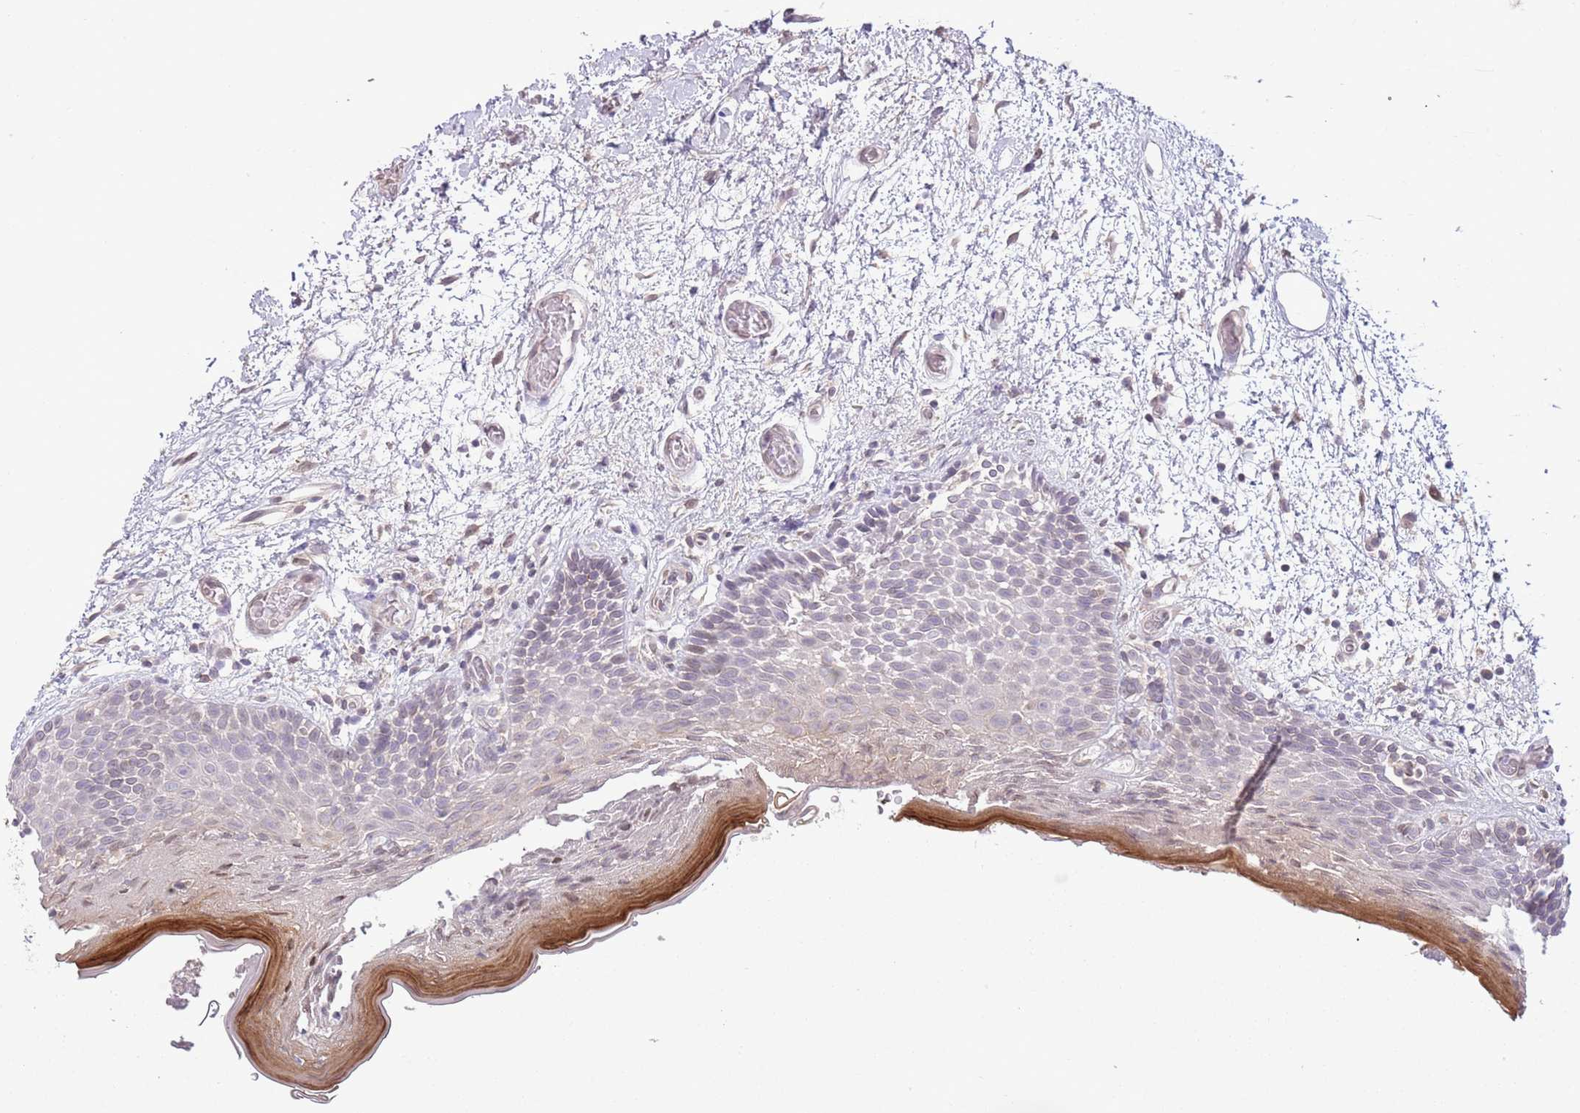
{"staining": {"intensity": "moderate", "quantity": "<25%", "location": "cytoplasmic/membranous,nuclear"}, "tissue": "oral mucosa", "cell_type": "Squamous epithelial cells", "image_type": "normal", "snomed": [{"axis": "morphology", "description": "Normal tissue, NOS"}, {"axis": "morphology", "description": "Squamous cell carcinoma, NOS"}, {"axis": "topography", "description": "Oral tissue"}, {"axis": "topography", "description": "Tounge, NOS"}, {"axis": "topography", "description": "Head-Neck"}], "caption": "Normal oral mucosa was stained to show a protein in brown. There is low levels of moderate cytoplasmic/membranous,nuclear positivity in about <25% of squamous epithelial cells. (brown staining indicates protein expression, while blue staining denotes nuclei).", "gene": "CCND2", "patient": {"sex": "male", "age": 76}}